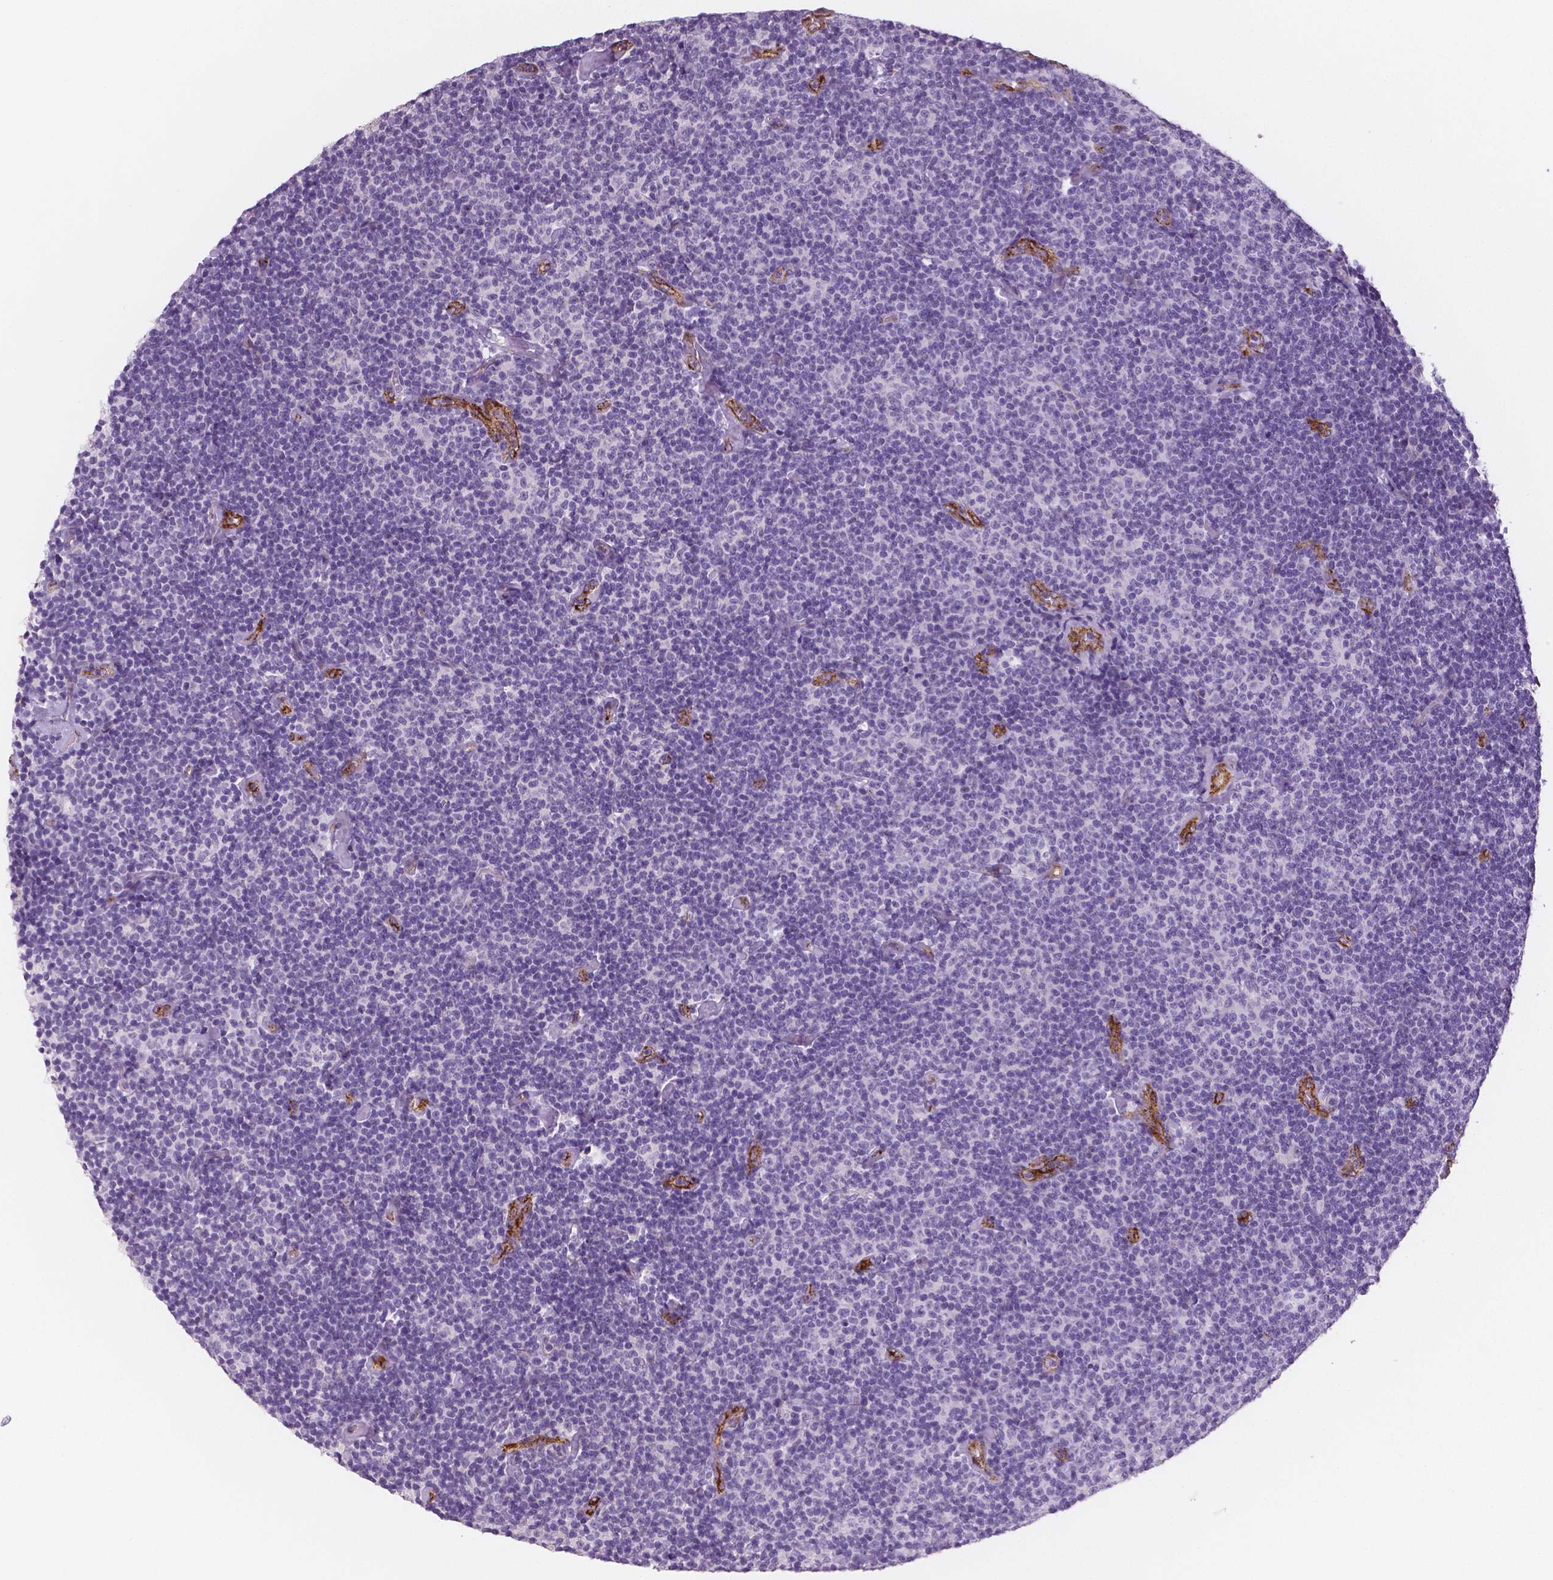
{"staining": {"intensity": "negative", "quantity": "none", "location": "none"}, "tissue": "lymphoma", "cell_type": "Tumor cells", "image_type": "cancer", "snomed": [{"axis": "morphology", "description": "Malignant lymphoma, non-Hodgkin's type, Low grade"}, {"axis": "topography", "description": "Lymph node"}], "caption": "DAB immunohistochemical staining of human lymphoma reveals no significant staining in tumor cells.", "gene": "TSPAN7", "patient": {"sex": "male", "age": 81}}